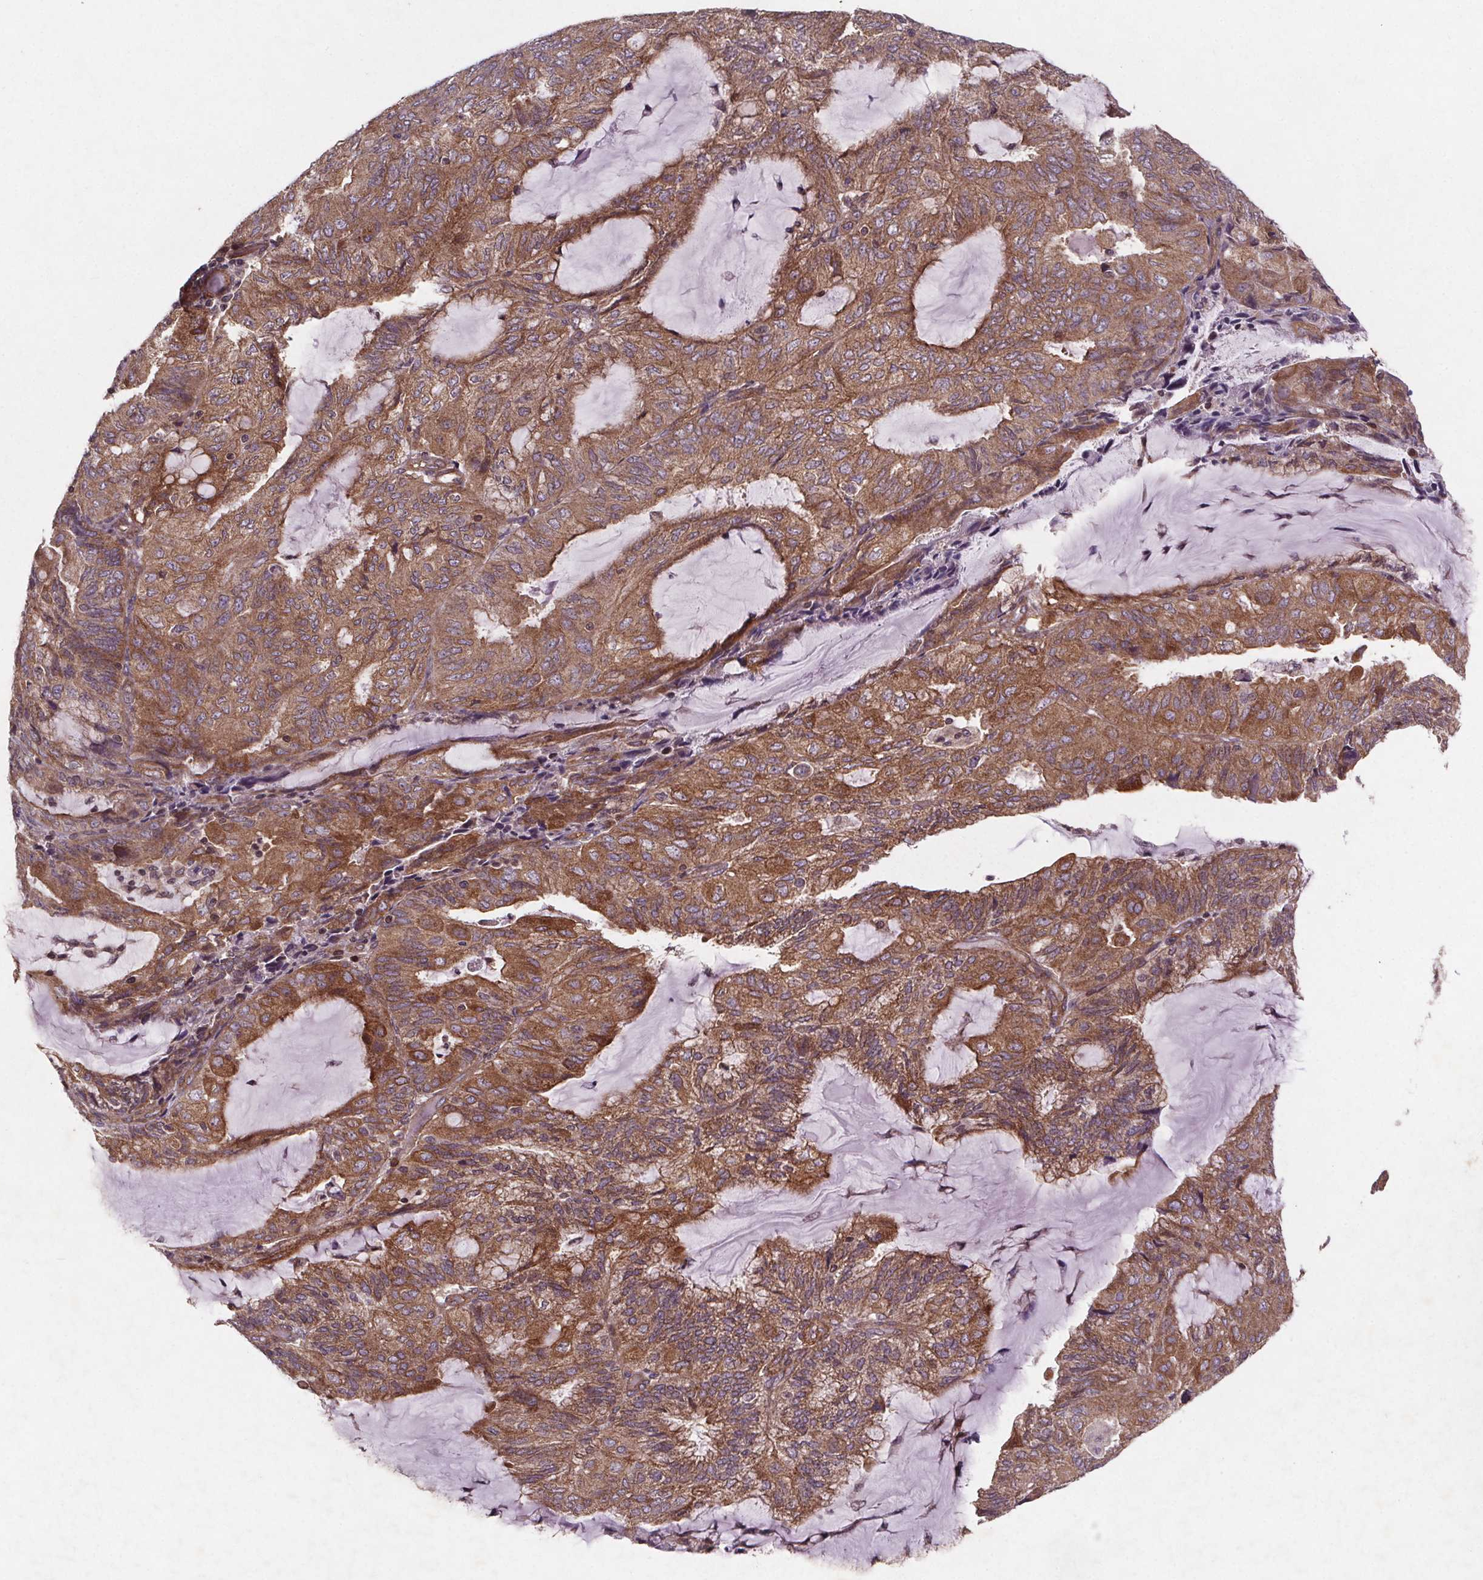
{"staining": {"intensity": "moderate", "quantity": ">75%", "location": "cytoplasmic/membranous"}, "tissue": "endometrial cancer", "cell_type": "Tumor cells", "image_type": "cancer", "snomed": [{"axis": "morphology", "description": "Adenocarcinoma, NOS"}, {"axis": "topography", "description": "Endometrium"}], "caption": "Endometrial cancer (adenocarcinoma) stained with DAB (3,3'-diaminobenzidine) immunohistochemistry (IHC) demonstrates medium levels of moderate cytoplasmic/membranous expression in about >75% of tumor cells.", "gene": "STRN3", "patient": {"sex": "female", "age": 81}}